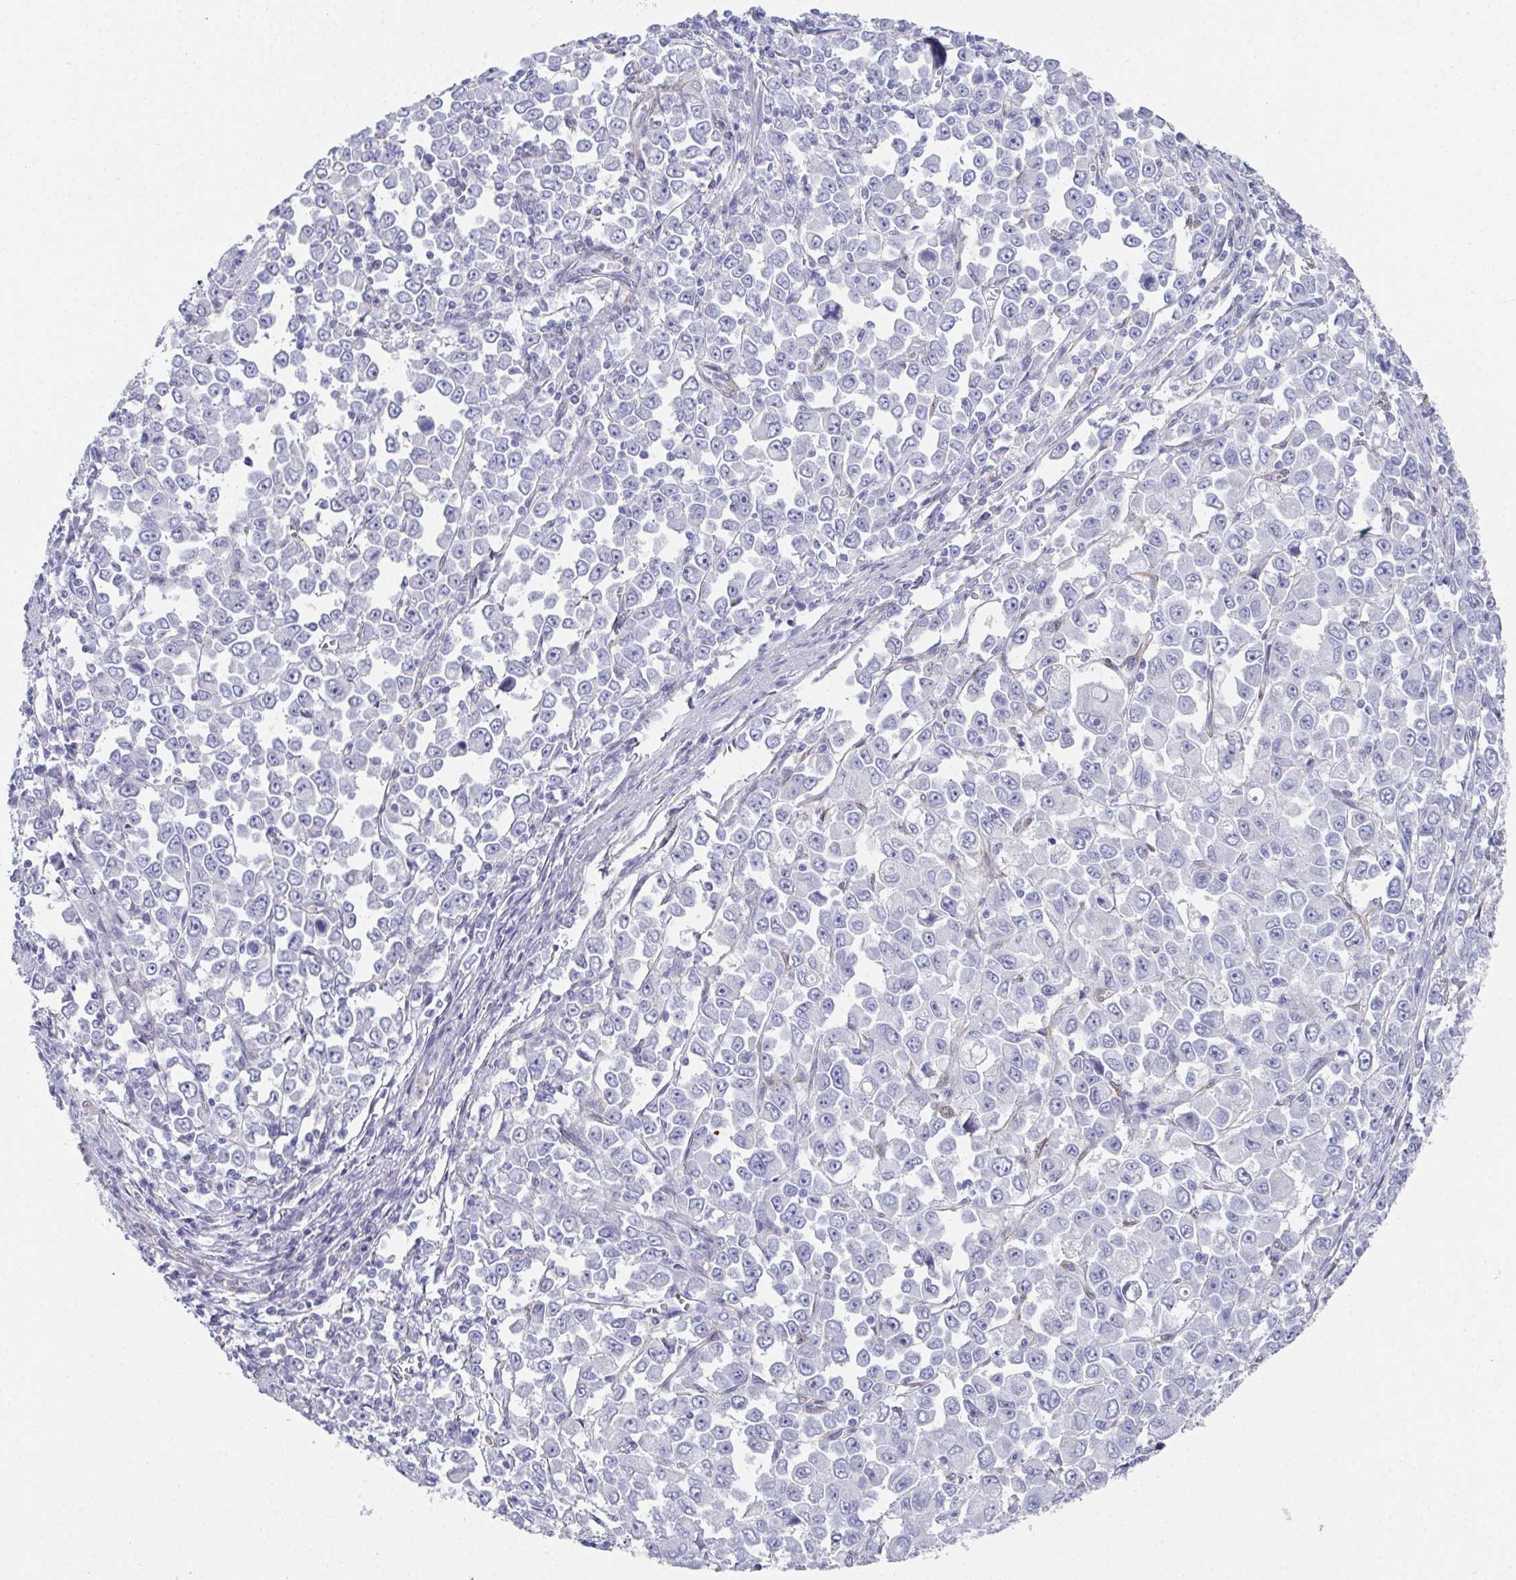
{"staining": {"intensity": "negative", "quantity": "none", "location": "none"}, "tissue": "stomach cancer", "cell_type": "Tumor cells", "image_type": "cancer", "snomed": [{"axis": "morphology", "description": "Adenocarcinoma, NOS"}, {"axis": "topography", "description": "Stomach, upper"}], "caption": "Tumor cells are negative for protein expression in human stomach cancer (adenocarcinoma).", "gene": "RBP1", "patient": {"sex": "male", "age": 70}}